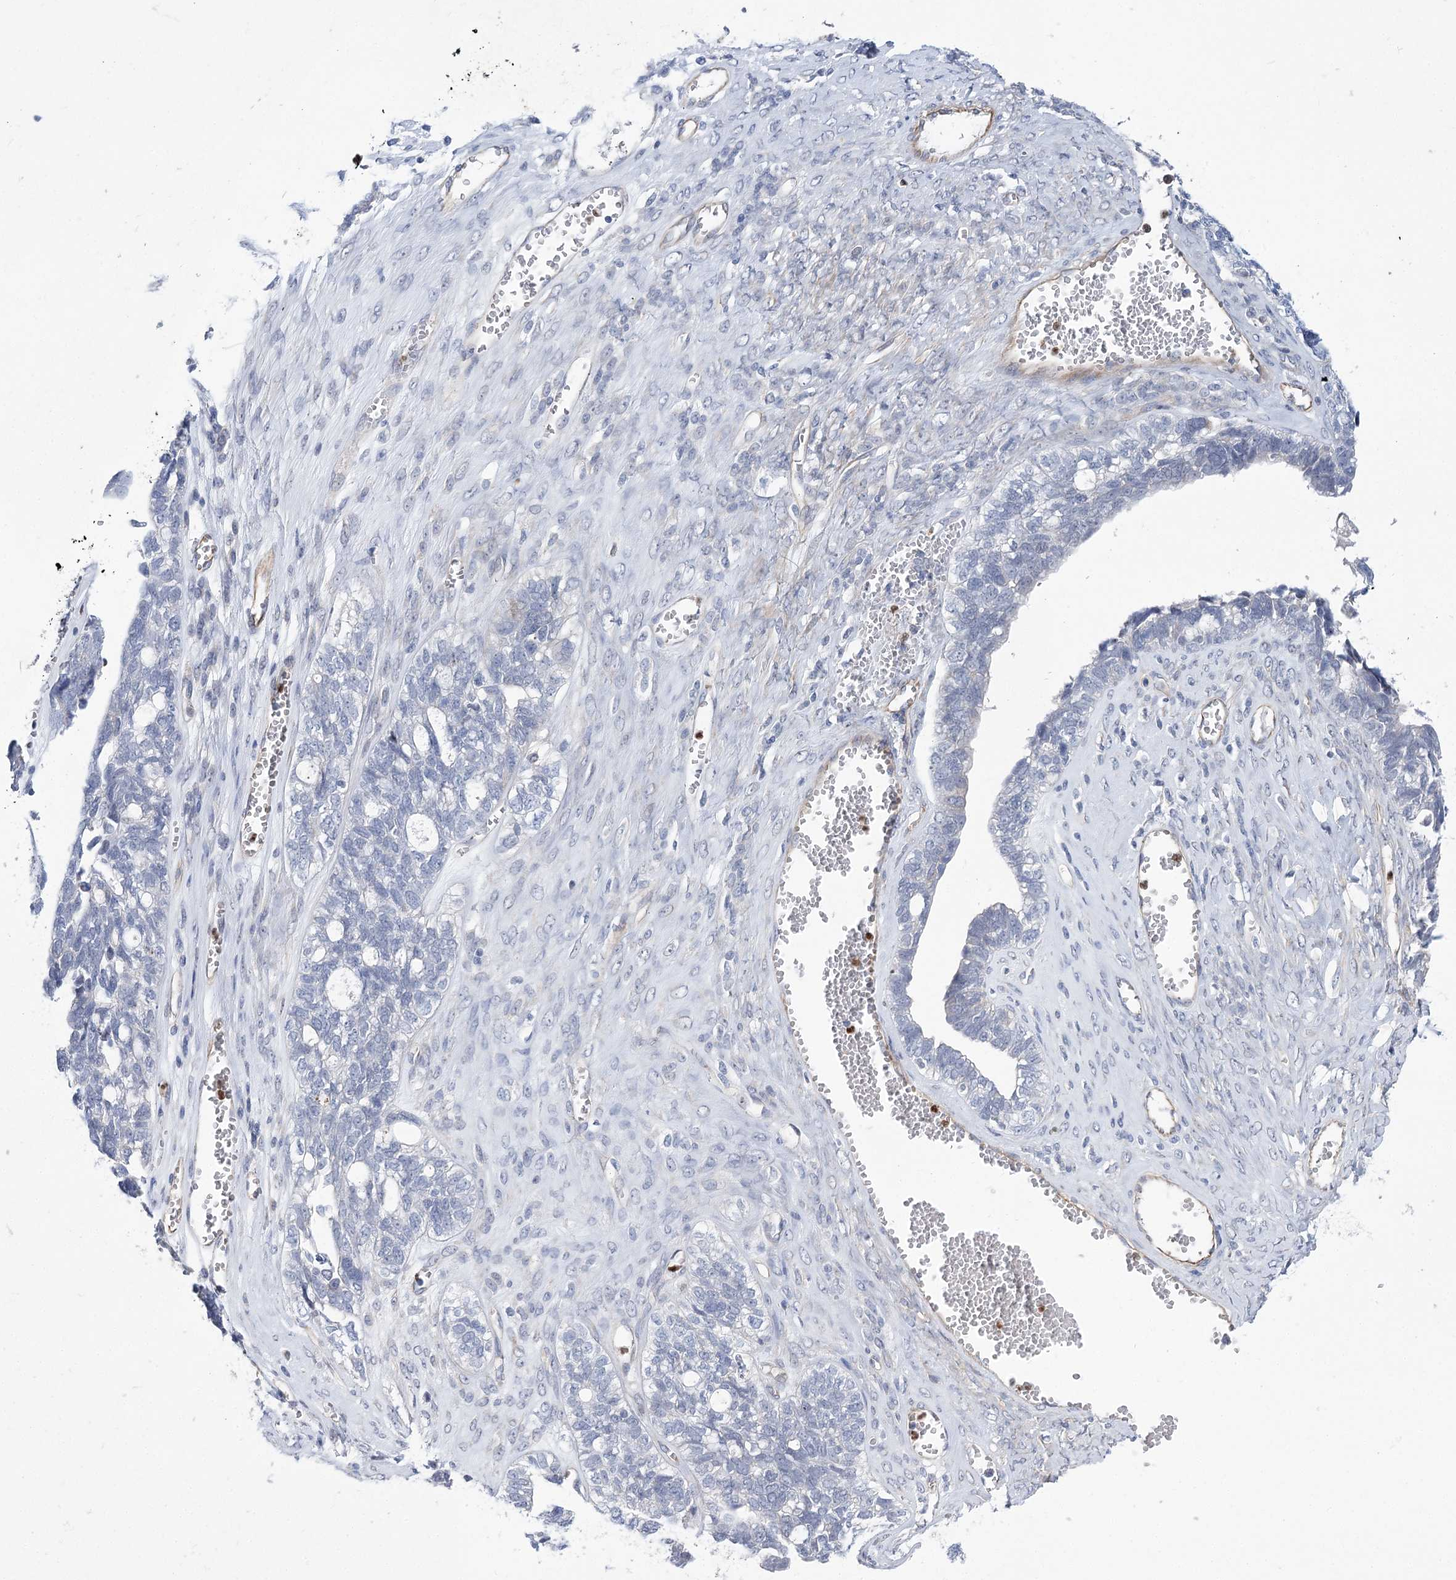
{"staining": {"intensity": "negative", "quantity": "none", "location": "none"}, "tissue": "ovarian cancer", "cell_type": "Tumor cells", "image_type": "cancer", "snomed": [{"axis": "morphology", "description": "Cystadenocarcinoma, serous, NOS"}, {"axis": "topography", "description": "Ovary"}], "caption": "Tumor cells show no significant expression in ovarian cancer.", "gene": "THAP6", "patient": {"sex": "female", "age": 79}}